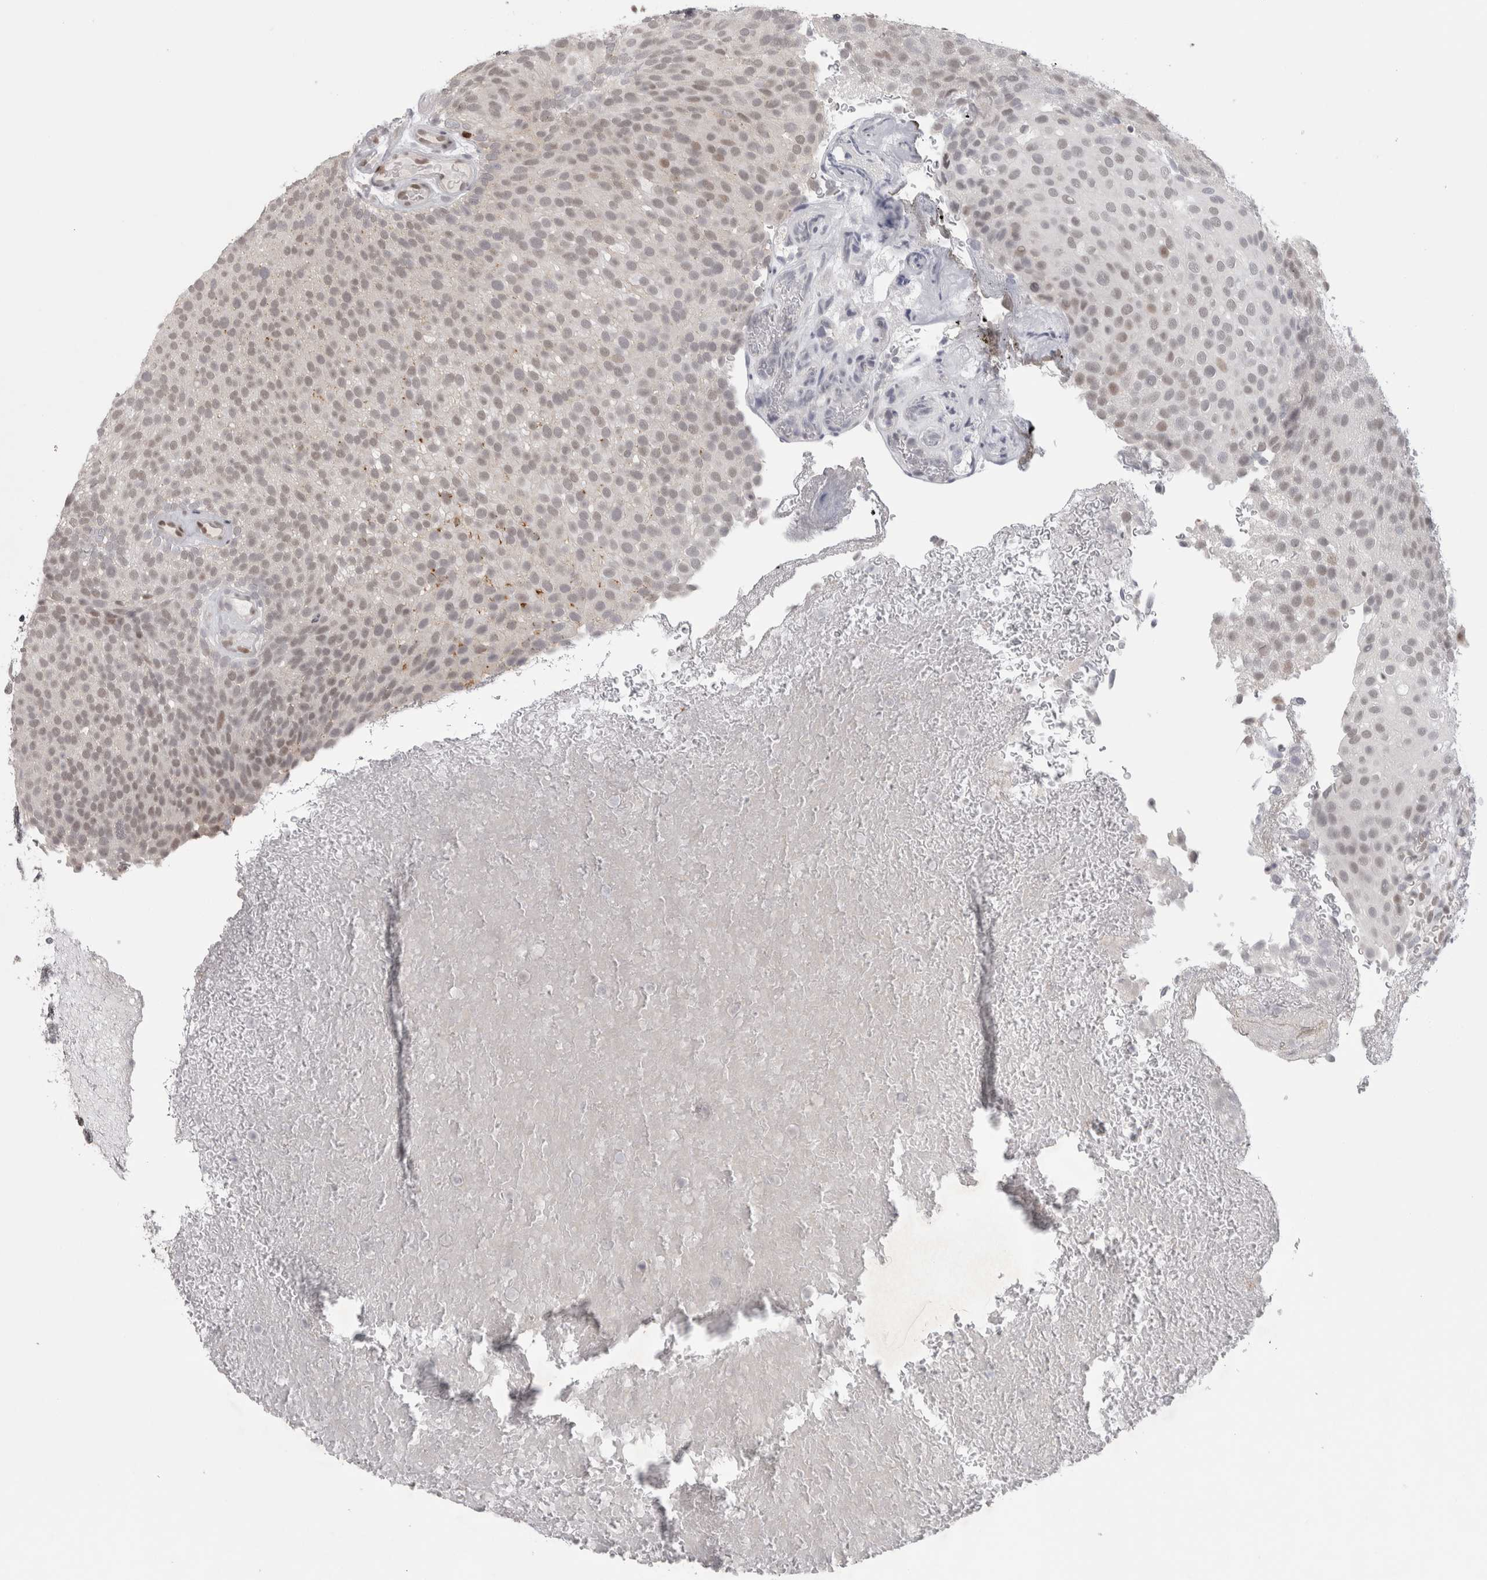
{"staining": {"intensity": "weak", "quantity": "25%-75%", "location": "cytoplasmic/membranous,nuclear"}, "tissue": "urothelial cancer", "cell_type": "Tumor cells", "image_type": "cancer", "snomed": [{"axis": "morphology", "description": "Urothelial carcinoma, Low grade"}, {"axis": "topography", "description": "Urinary bladder"}], "caption": "Urothelial cancer stained with IHC shows weak cytoplasmic/membranous and nuclear expression in about 25%-75% of tumor cells.", "gene": "SRARP", "patient": {"sex": "male", "age": 78}}